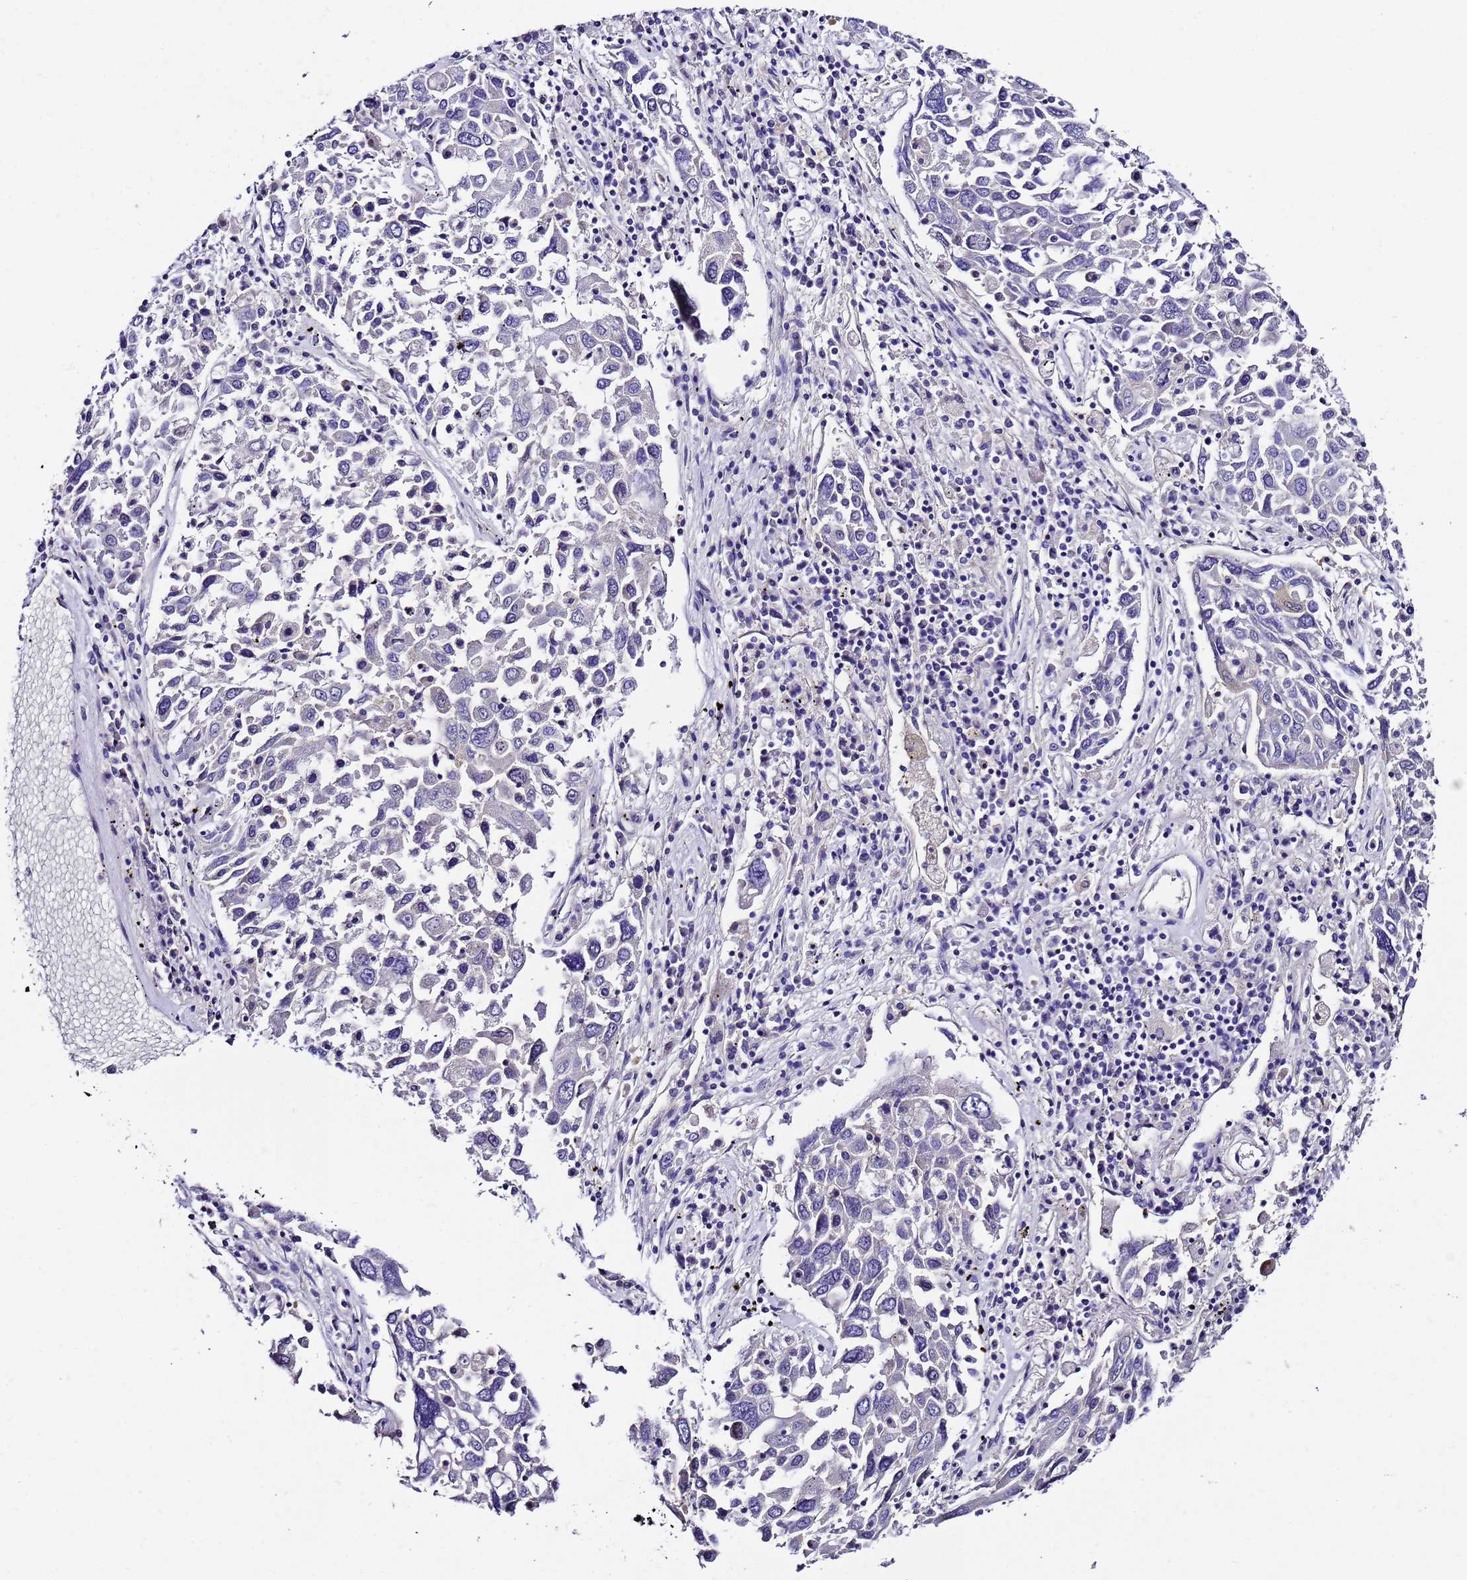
{"staining": {"intensity": "negative", "quantity": "none", "location": "none"}, "tissue": "lung cancer", "cell_type": "Tumor cells", "image_type": "cancer", "snomed": [{"axis": "morphology", "description": "Squamous cell carcinoma, NOS"}, {"axis": "topography", "description": "Lung"}], "caption": "High power microscopy histopathology image of an immunohistochemistry photomicrograph of lung squamous cell carcinoma, revealing no significant expression in tumor cells.", "gene": "UGT2A1", "patient": {"sex": "male", "age": 65}}